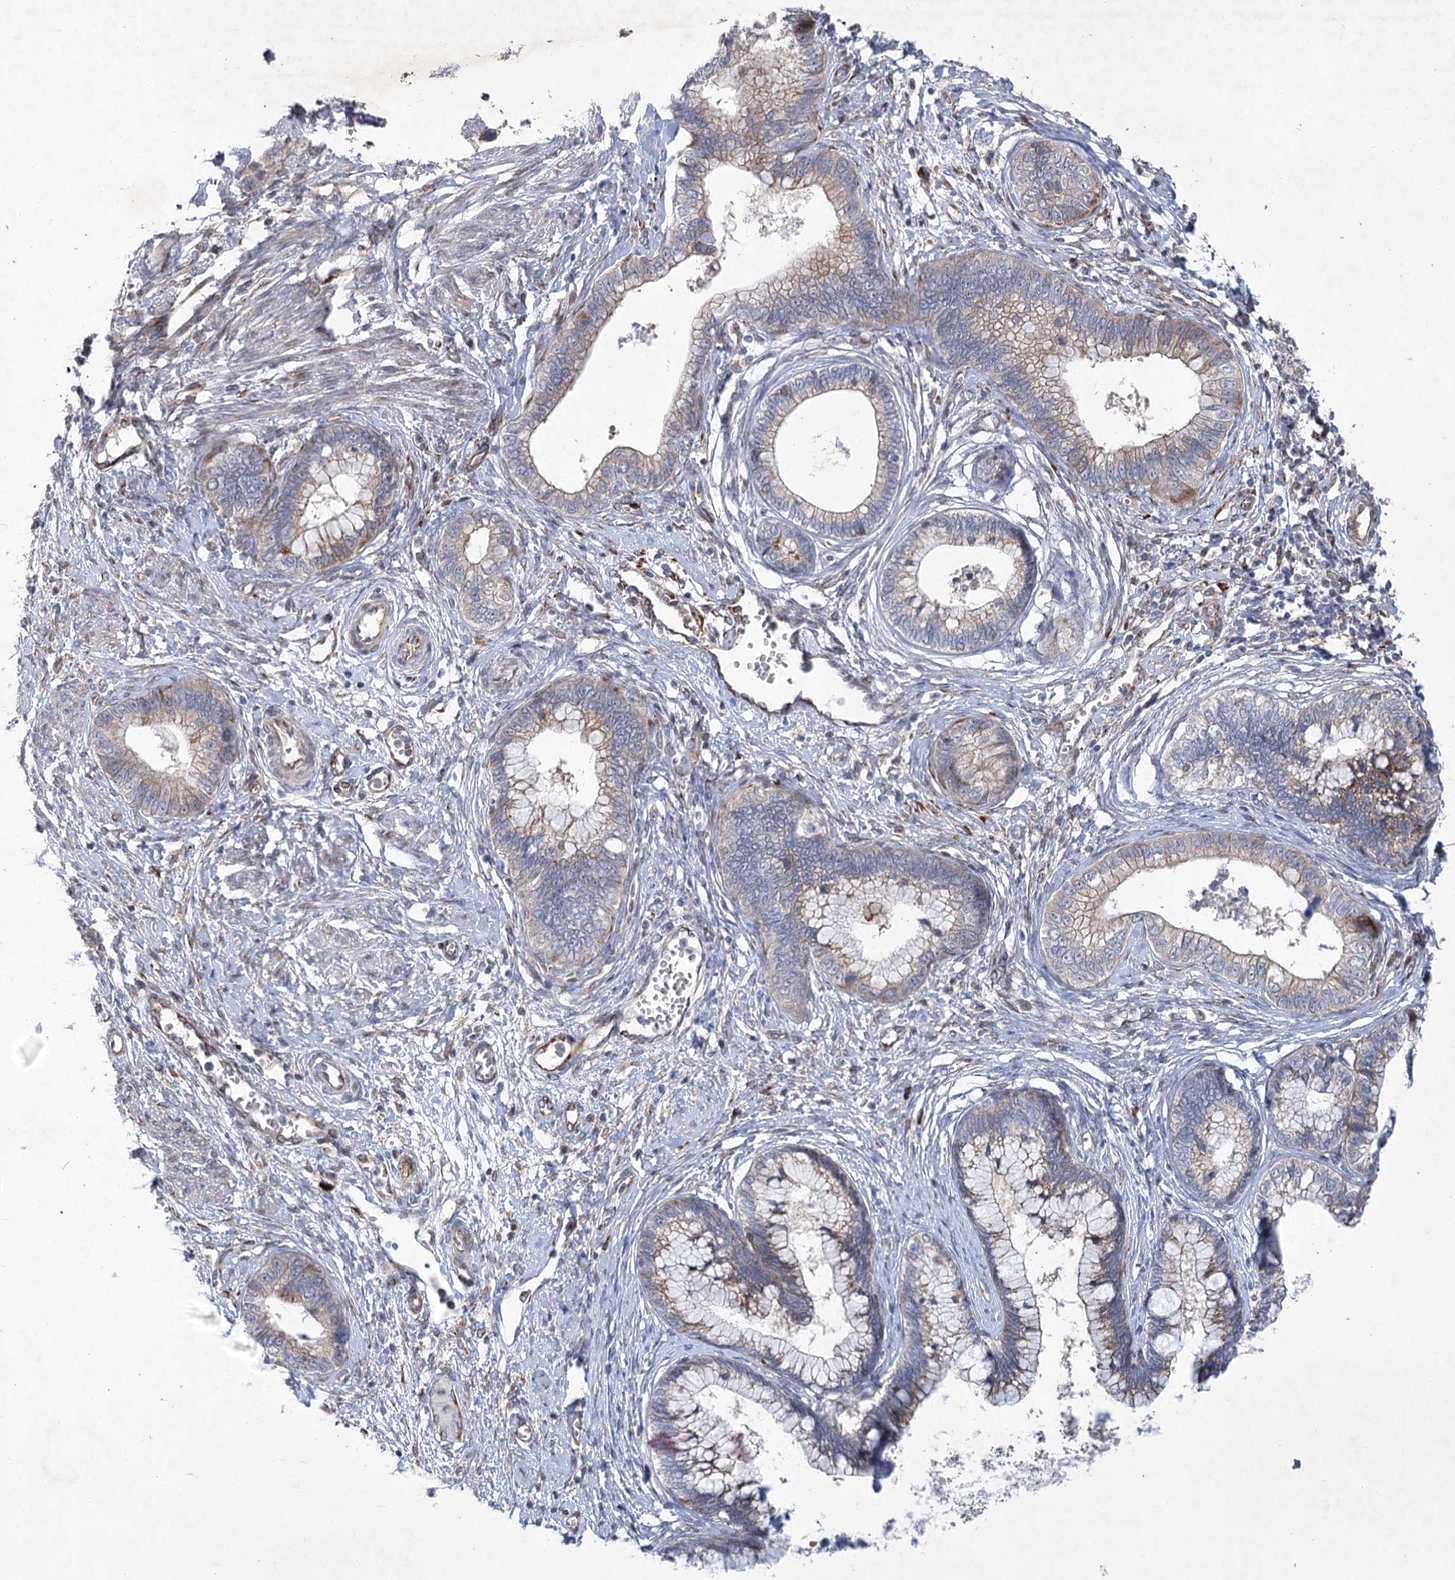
{"staining": {"intensity": "weak", "quantity": "25%-75%", "location": "cytoplasmic/membranous"}, "tissue": "cervical cancer", "cell_type": "Tumor cells", "image_type": "cancer", "snomed": [{"axis": "morphology", "description": "Adenocarcinoma, NOS"}, {"axis": "topography", "description": "Cervix"}], "caption": "Immunohistochemistry photomicrograph of cervical cancer stained for a protein (brown), which reveals low levels of weak cytoplasmic/membranous staining in about 25%-75% of tumor cells.", "gene": "GCNT4", "patient": {"sex": "female", "age": 44}}